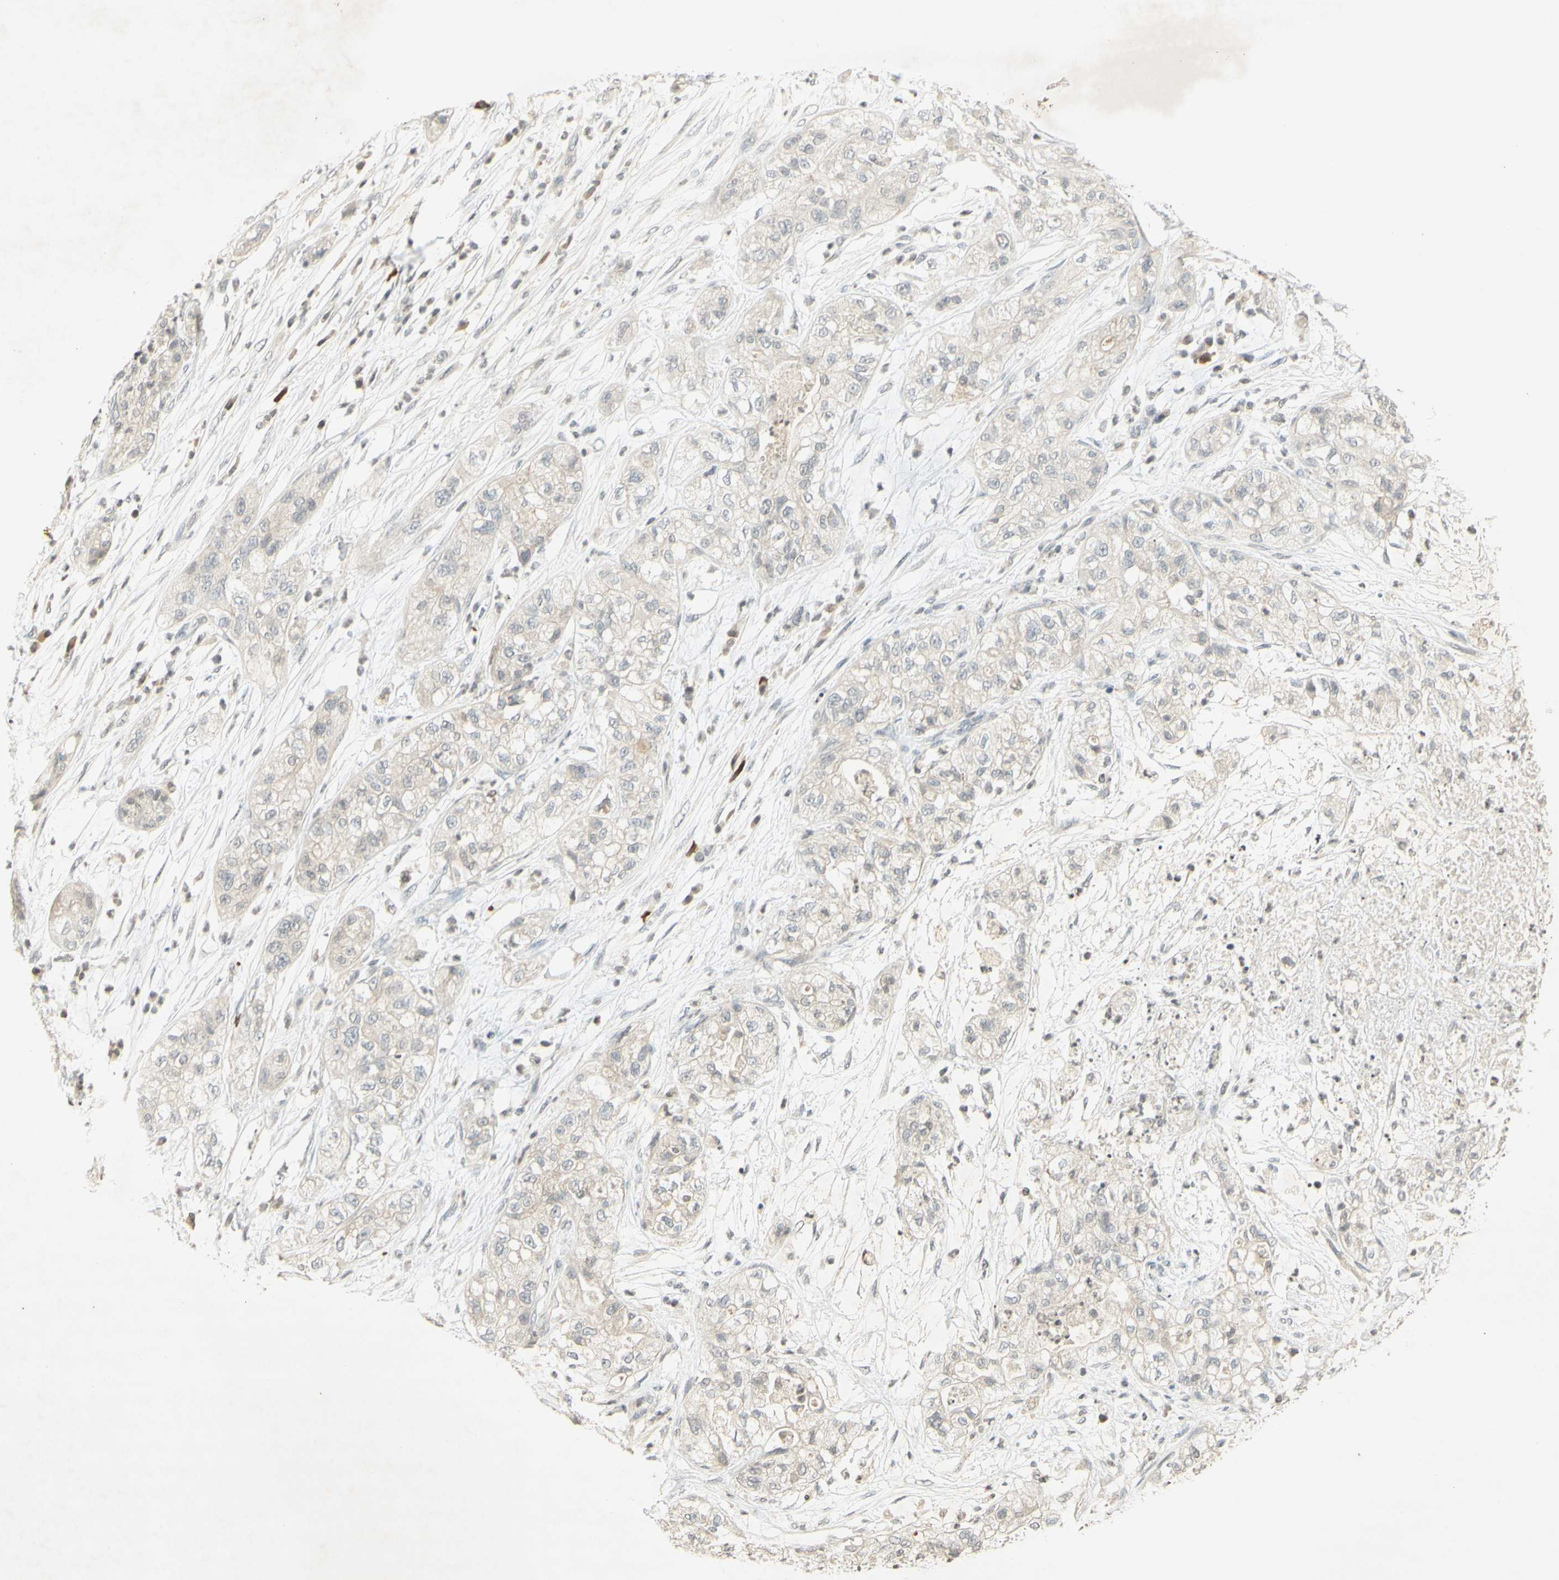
{"staining": {"intensity": "negative", "quantity": "none", "location": "none"}, "tissue": "pancreatic cancer", "cell_type": "Tumor cells", "image_type": "cancer", "snomed": [{"axis": "morphology", "description": "Adenocarcinoma, NOS"}, {"axis": "topography", "description": "Pancreas"}], "caption": "IHC of human pancreatic cancer (adenocarcinoma) displays no positivity in tumor cells.", "gene": "GLI1", "patient": {"sex": "female", "age": 78}}